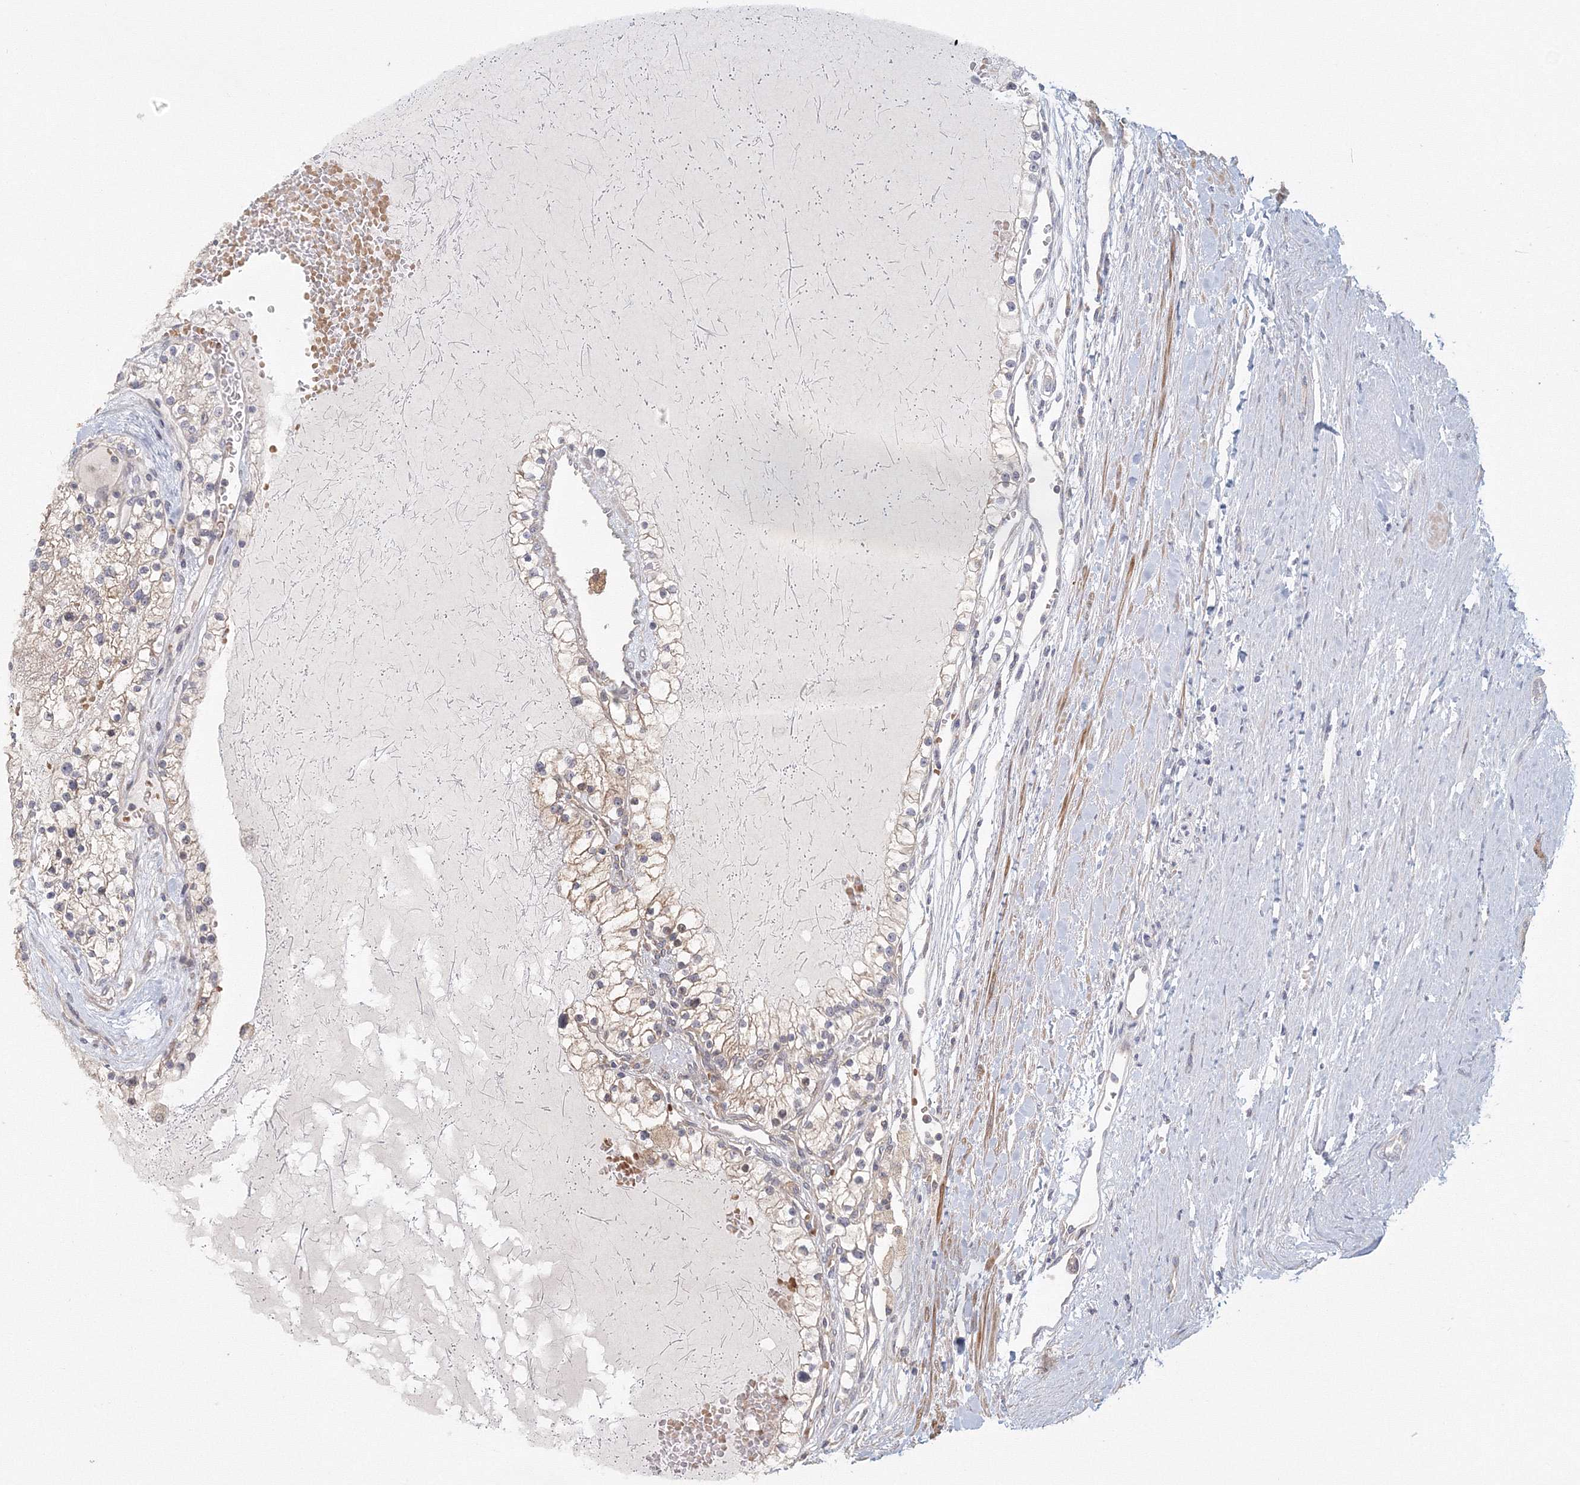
{"staining": {"intensity": "weak", "quantity": "<25%", "location": "cytoplasmic/membranous"}, "tissue": "renal cancer", "cell_type": "Tumor cells", "image_type": "cancer", "snomed": [{"axis": "morphology", "description": "Normal tissue, NOS"}, {"axis": "morphology", "description": "Adenocarcinoma, NOS"}, {"axis": "topography", "description": "Kidney"}], "caption": "There is no significant staining in tumor cells of renal cancer. (Brightfield microscopy of DAB IHC at high magnification).", "gene": "TACC2", "patient": {"sex": "male", "age": 68}}